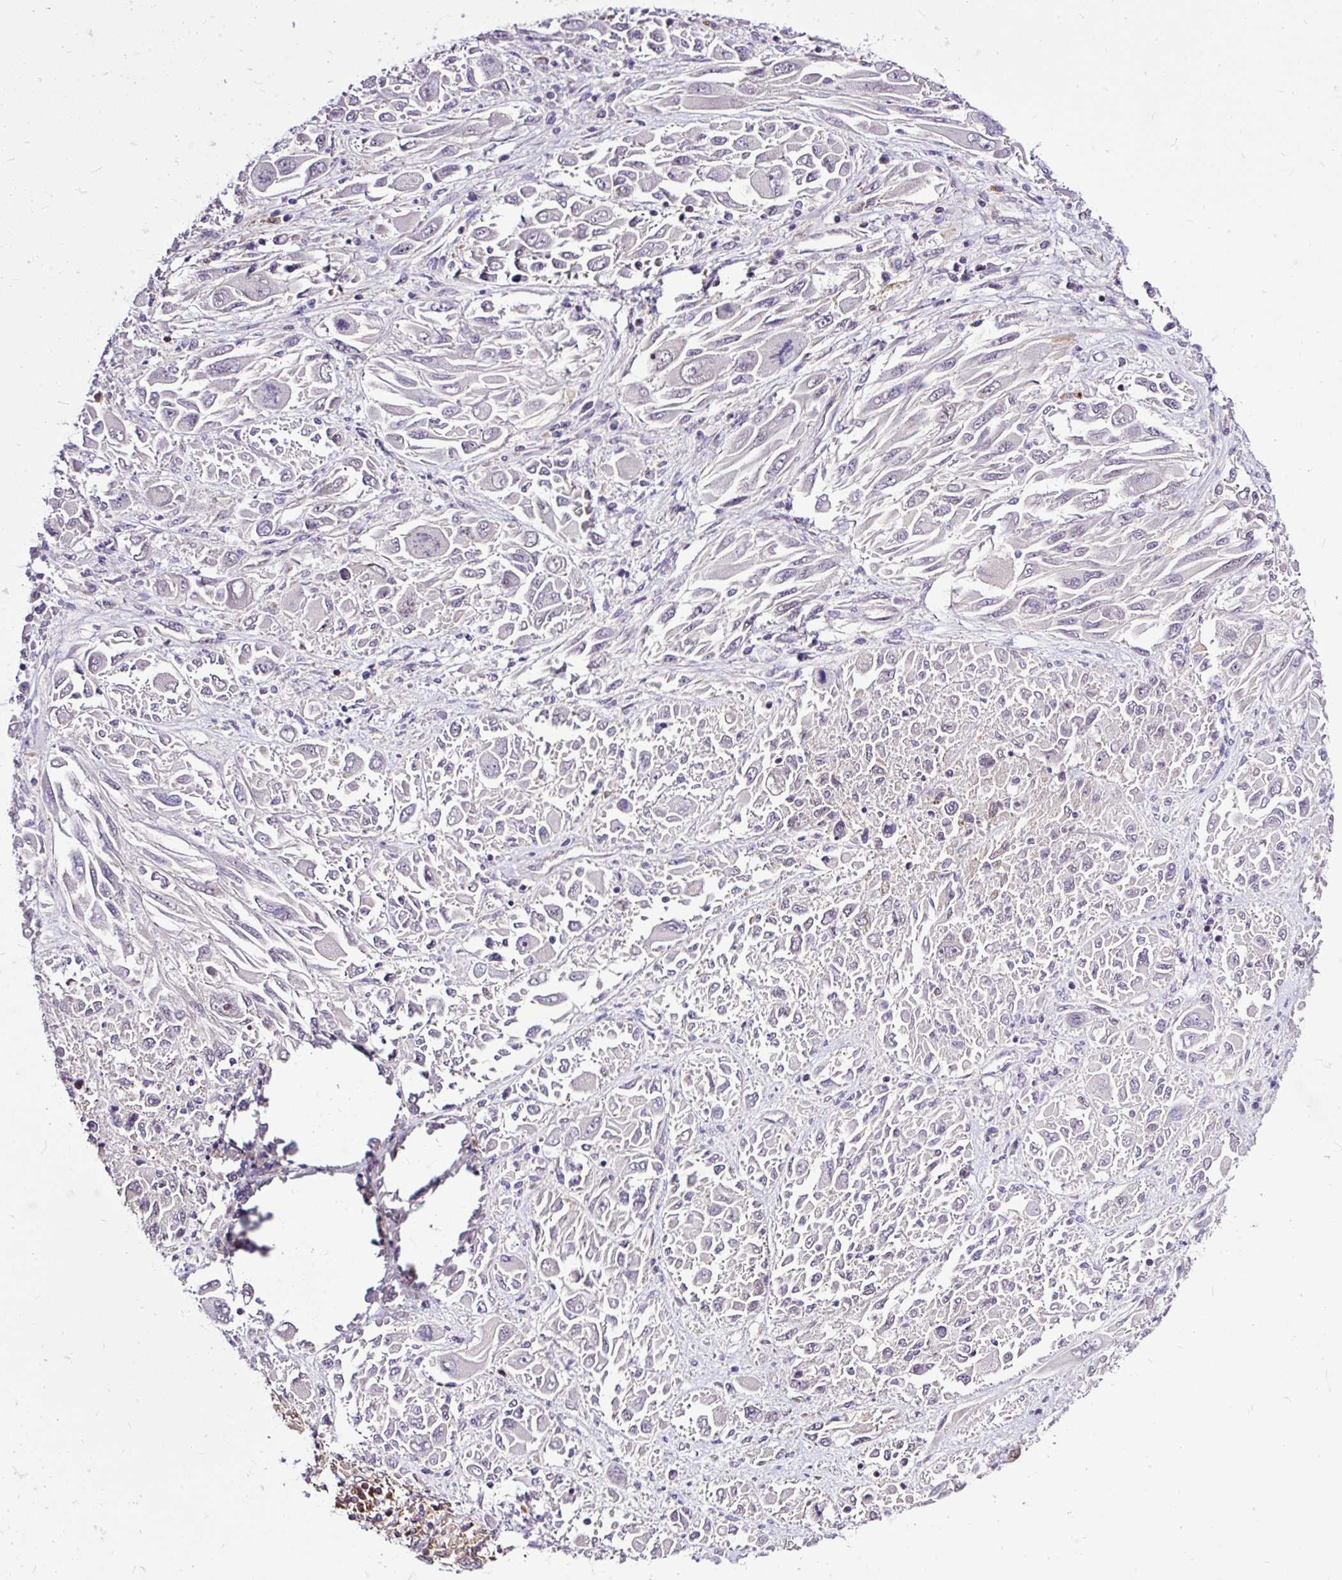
{"staining": {"intensity": "negative", "quantity": "none", "location": "none"}, "tissue": "melanoma", "cell_type": "Tumor cells", "image_type": "cancer", "snomed": [{"axis": "morphology", "description": "Malignant melanoma, NOS"}, {"axis": "topography", "description": "Skin"}], "caption": "High power microscopy photomicrograph of an immunohistochemistry (IHC) image of malignant melanoma, revealing no significant staining in tumor cells.", "gene": "TRIM17", "patient": {"sex": "female", "age": 91}}